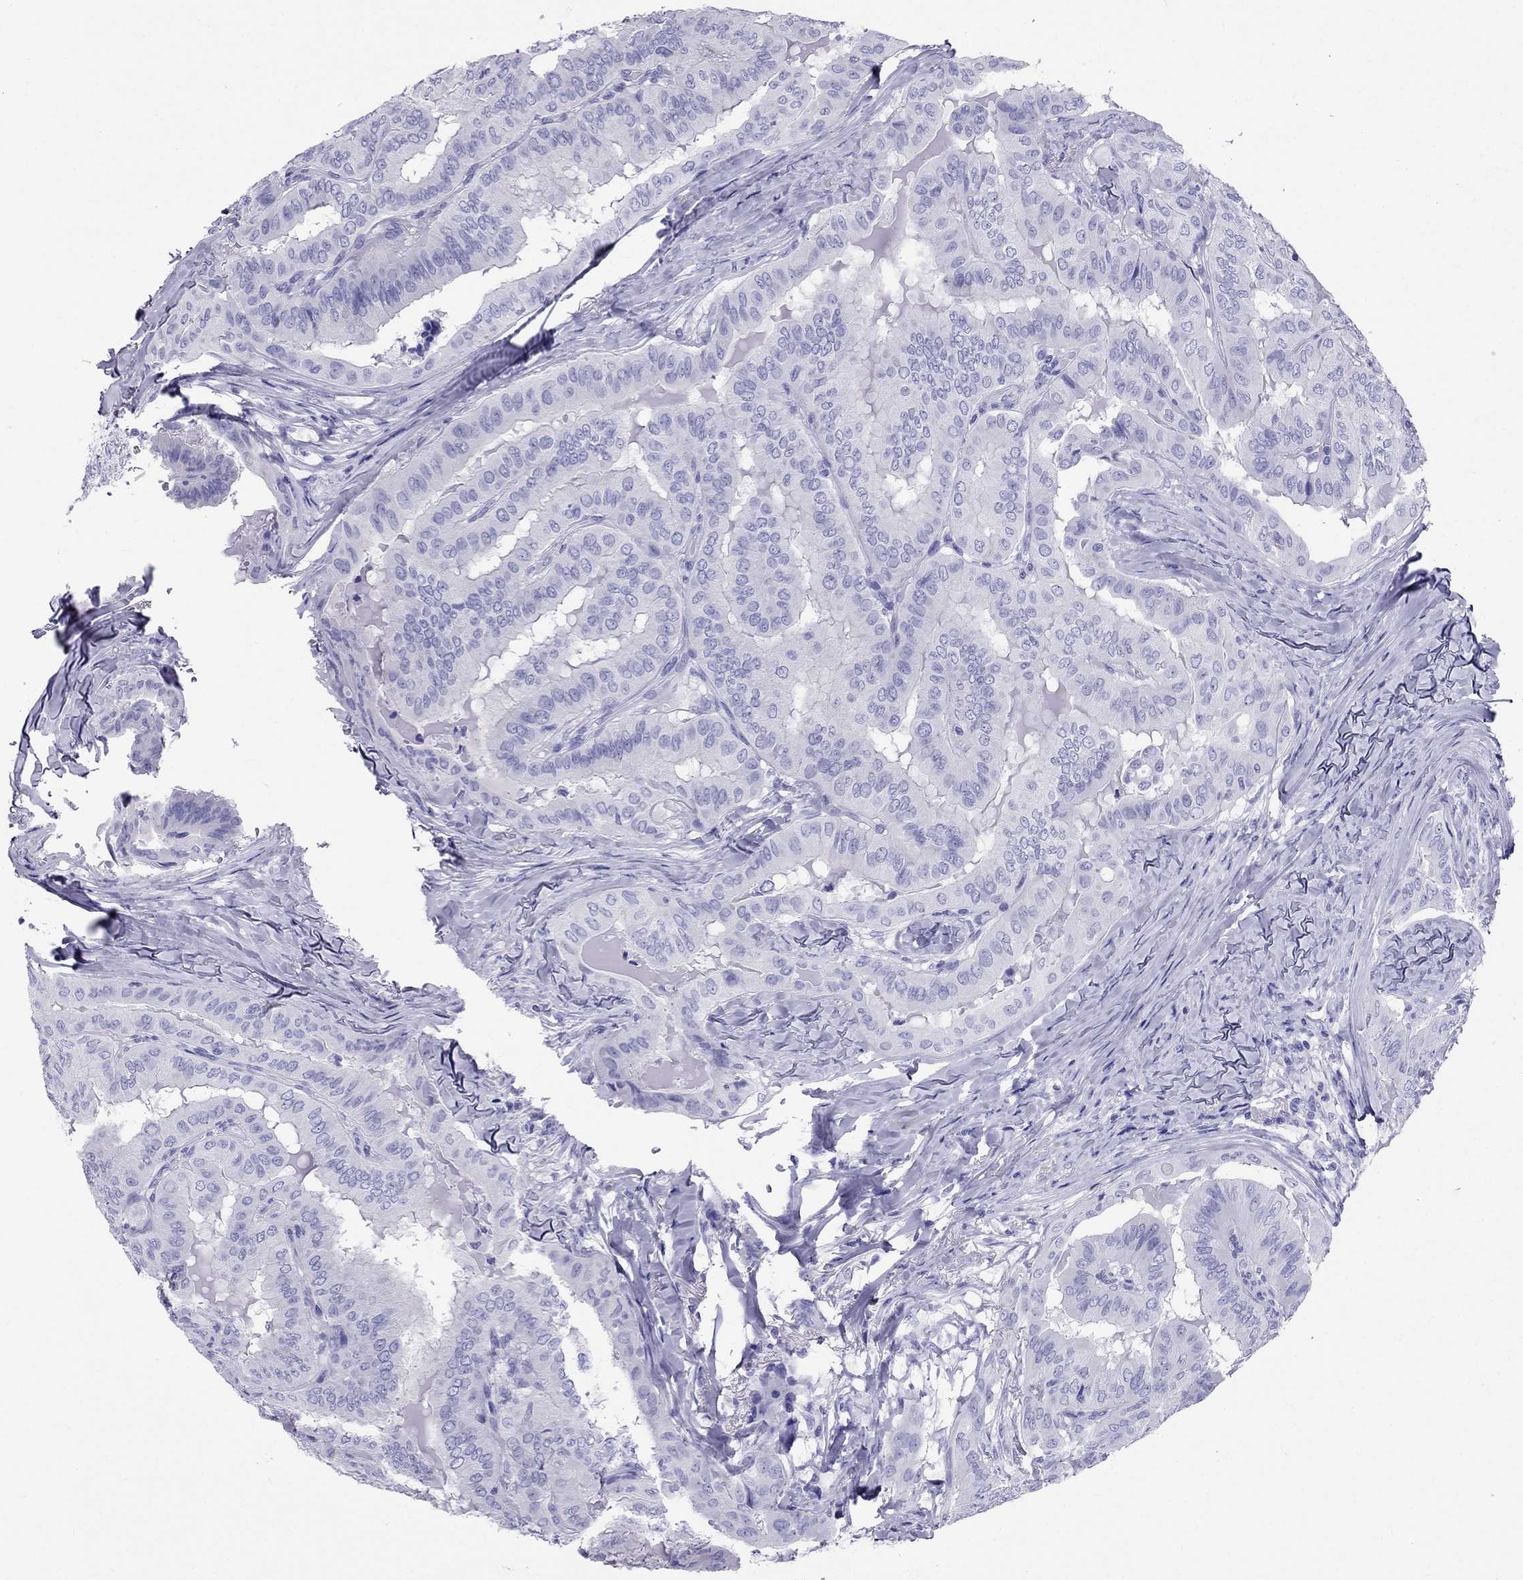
{"staining": {"intensity": "negative", "quantity": "none", "location": "none"}, "tissue": "thyroid cancer", "cell_type": "Tumor cells", "image_type": "cancer", "snomed": [{"axis": "morphology", "description": "Papillary adenocarcinoma, NOS"}, {"axis": "topography", "description": "Thyroid gland"}], "caption": "Tumor cells are negative for brown protein staining in thyroid papillary adenocarcinoma. (DAB immunohistochemistry, high magnification).", "gene": "AVPR1B", "patient": {"sex": "female", "age": 68}}